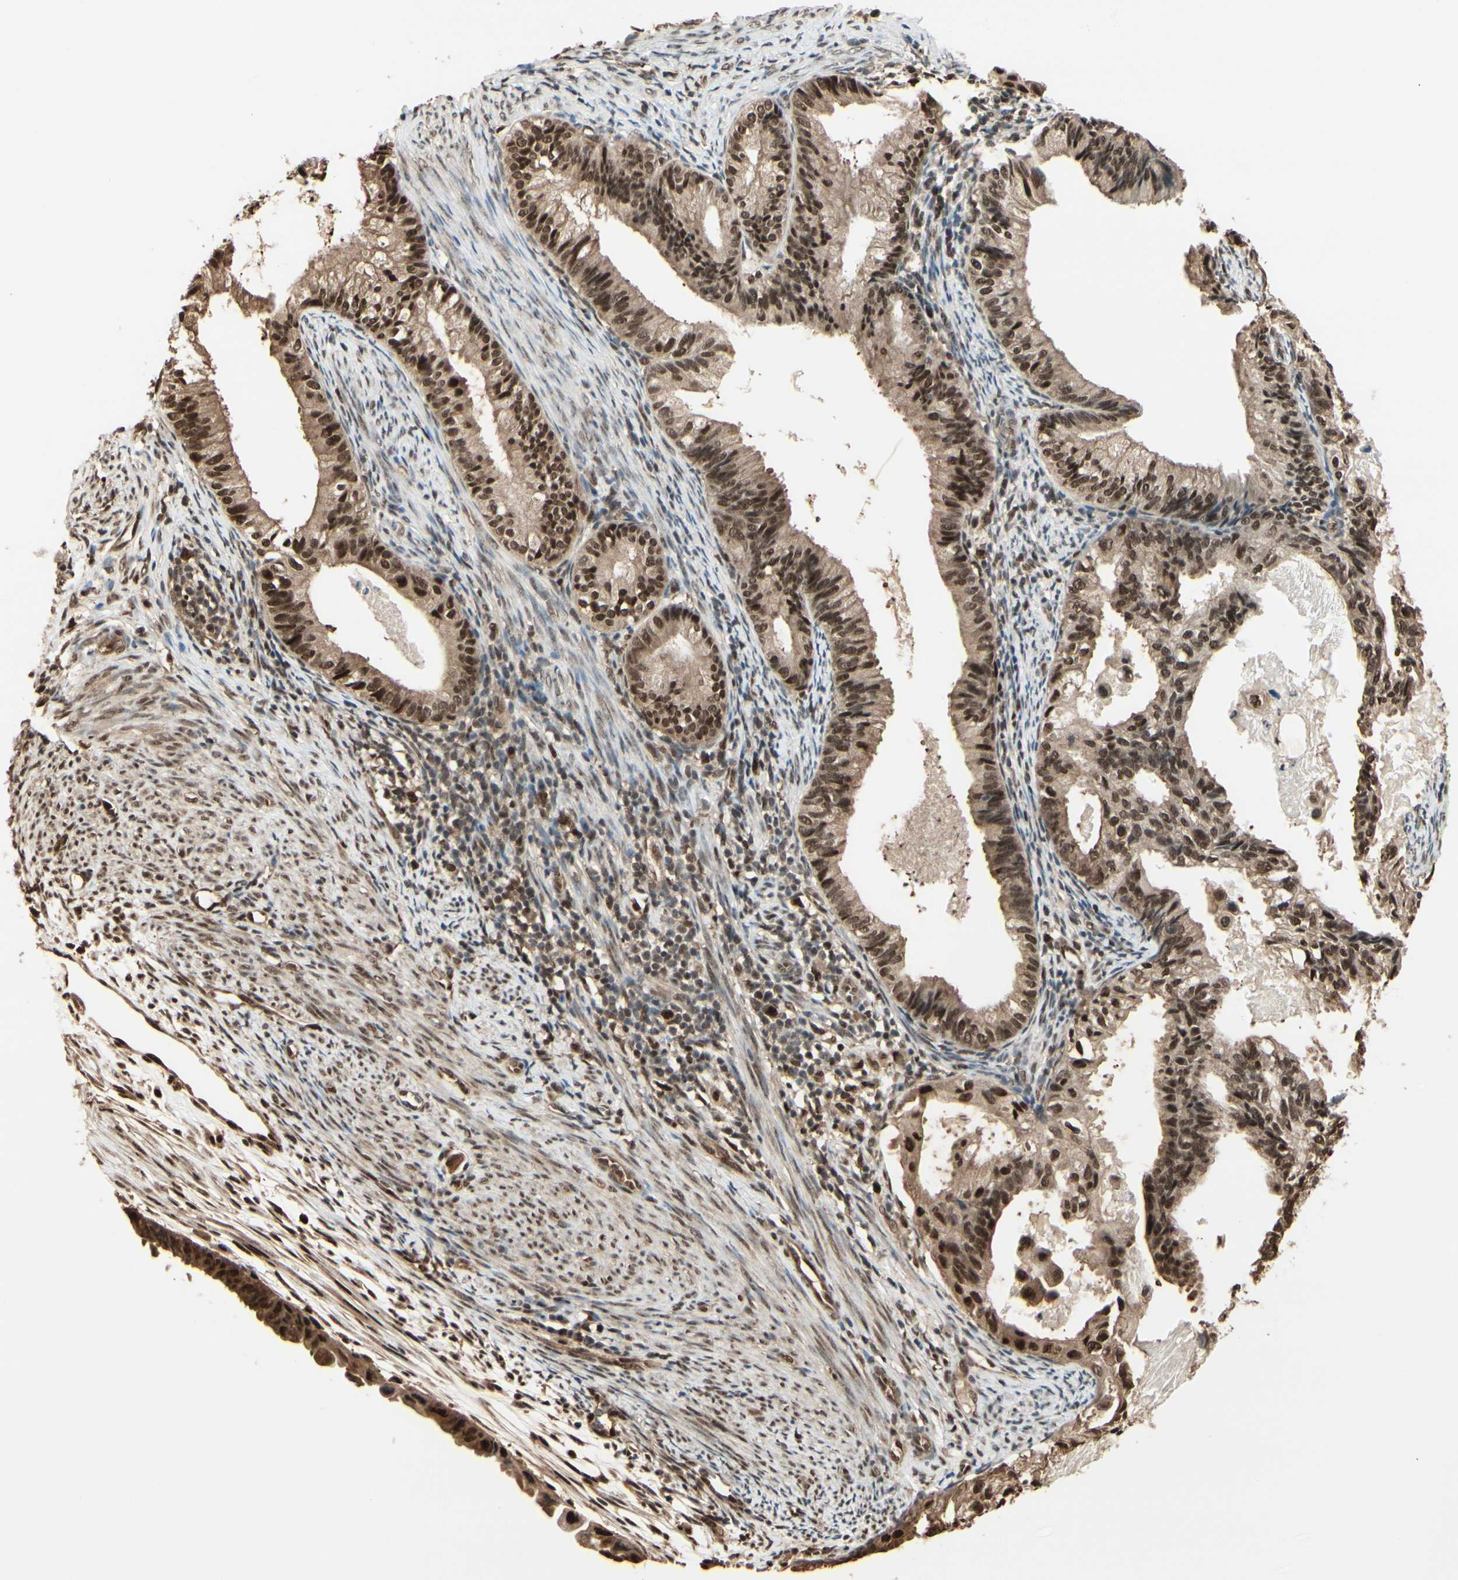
{"staining": {"intensity": "strong", "quantity": ">75%", "location": "cytoplasmic/membranous,nuclear"}, "tissue": "cervical cancer", "cell_type": "Tumor cells", "image_type": "cancer", "snomed": [{"axis": "morphology", "description": "Normal tissue, NOS"}, {"axis": "morphology", "description": "Adenocarcinoma, NOS"}, {"axis": "topography", "description": "Cervix"}, {"axis": "topography", "description": "Endometrium"}], "caption": "Cervical cancer (adenocarcinoma) tissue shows strong cytoplasmic/membranous and nuclear expression in about >75% of tumor cells, visualized by immunohistochemistry.", "gene": "HSF1", "patient": {"sex": "female", "age": 86}}